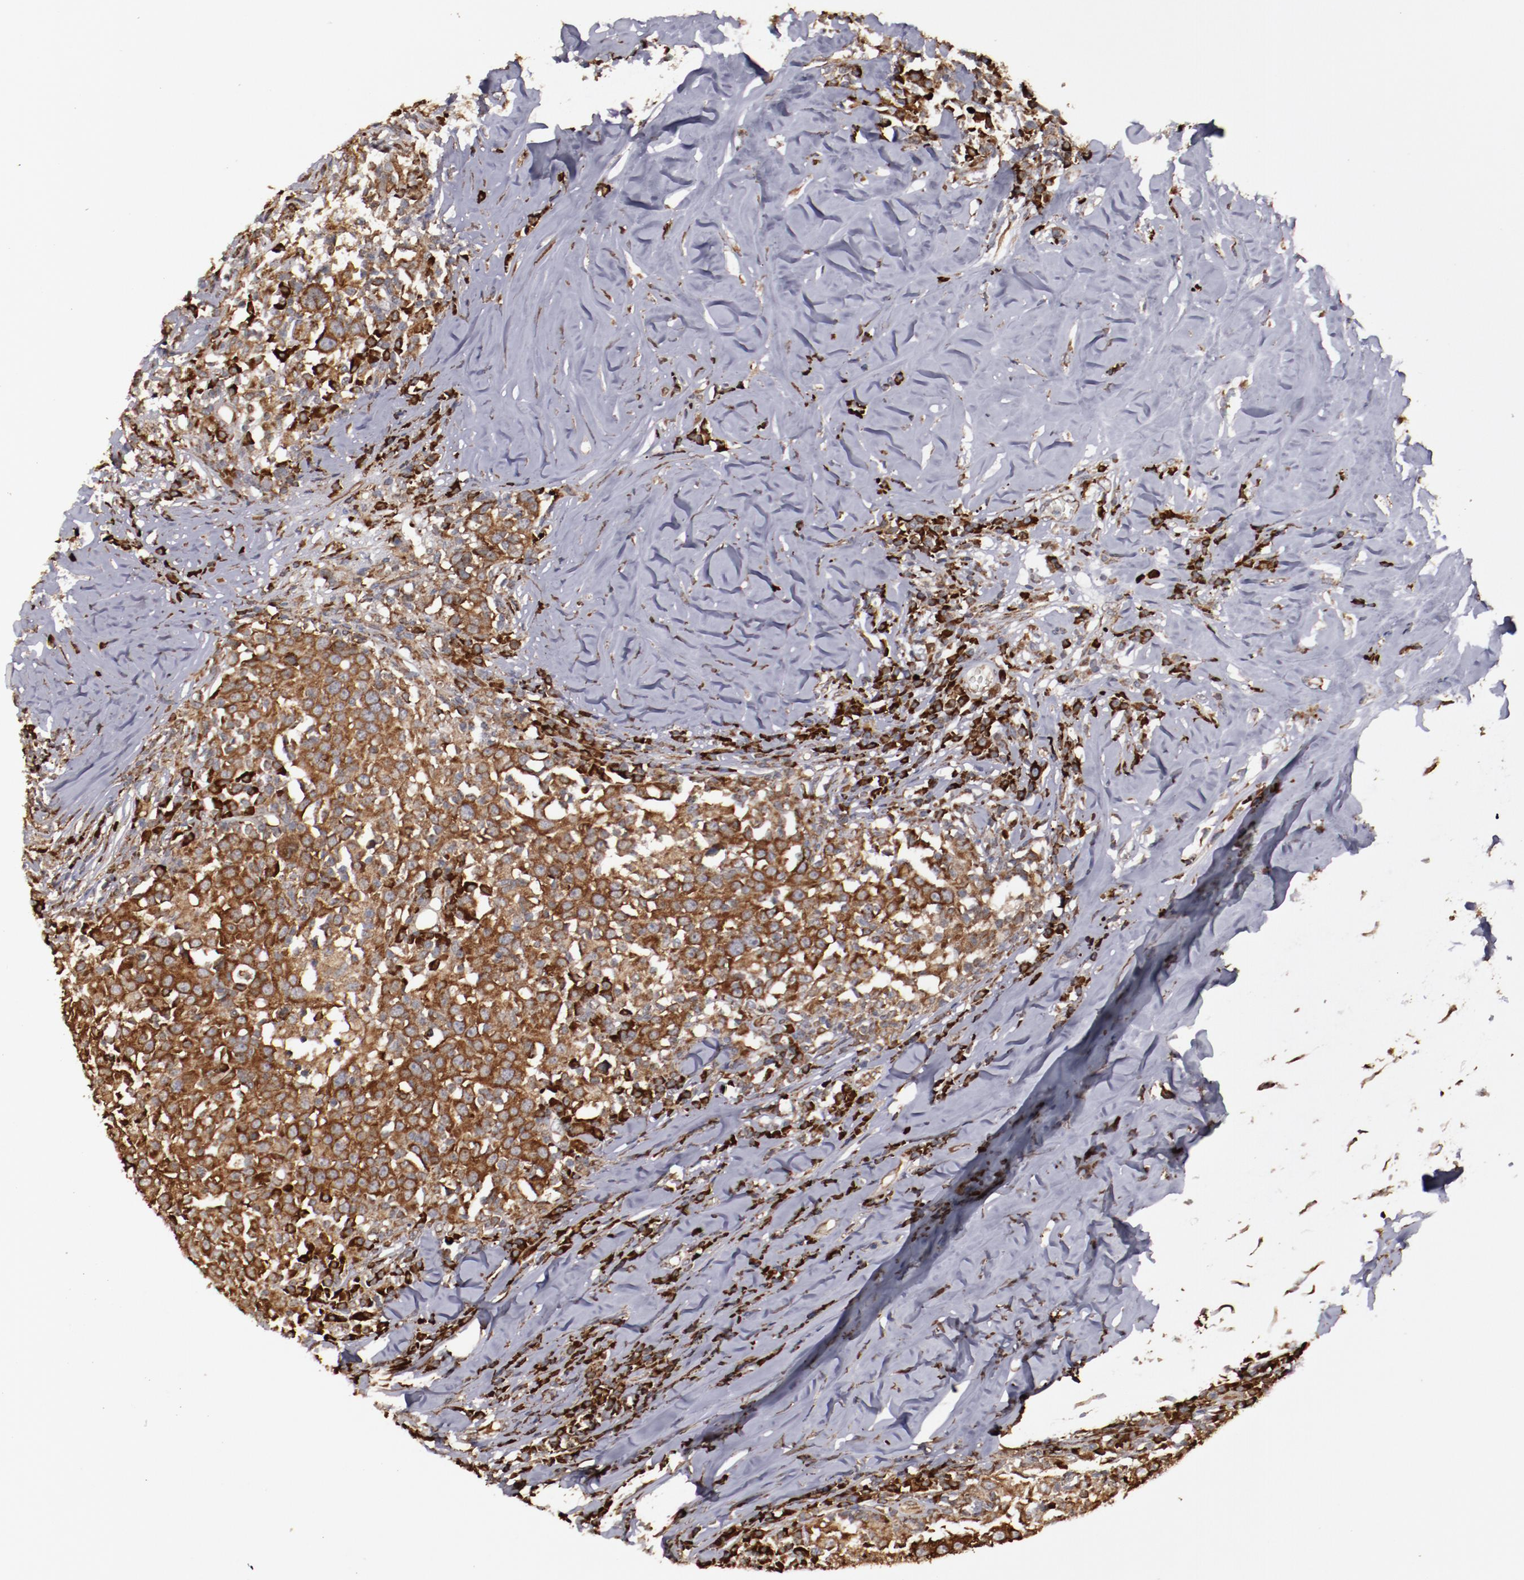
{"staining": {"intensity": "strong", "quantity": ">75%", "location": "cytoplasmic/membranous"}, "tissue": "head and neck cancer", "cell_type": "Tumor cells", "image_type": "cancer", "snomed": [{"axis": "morphology", "description": "Adenocarcinoma, NOS"}, {"axis": "topography", "description": "Salivary gland"}, {"axis": "topography", "description": "Head-Neck"}], "caption": "Head and neck cancer (adenocarcinoma) stained with a brown dye reveals strong cytoplasmic/membranous positive expression in approximately >75% of tumor cells.", "gene": "RPS4Y1", "patient": {"sex": "female", "age": 65}}